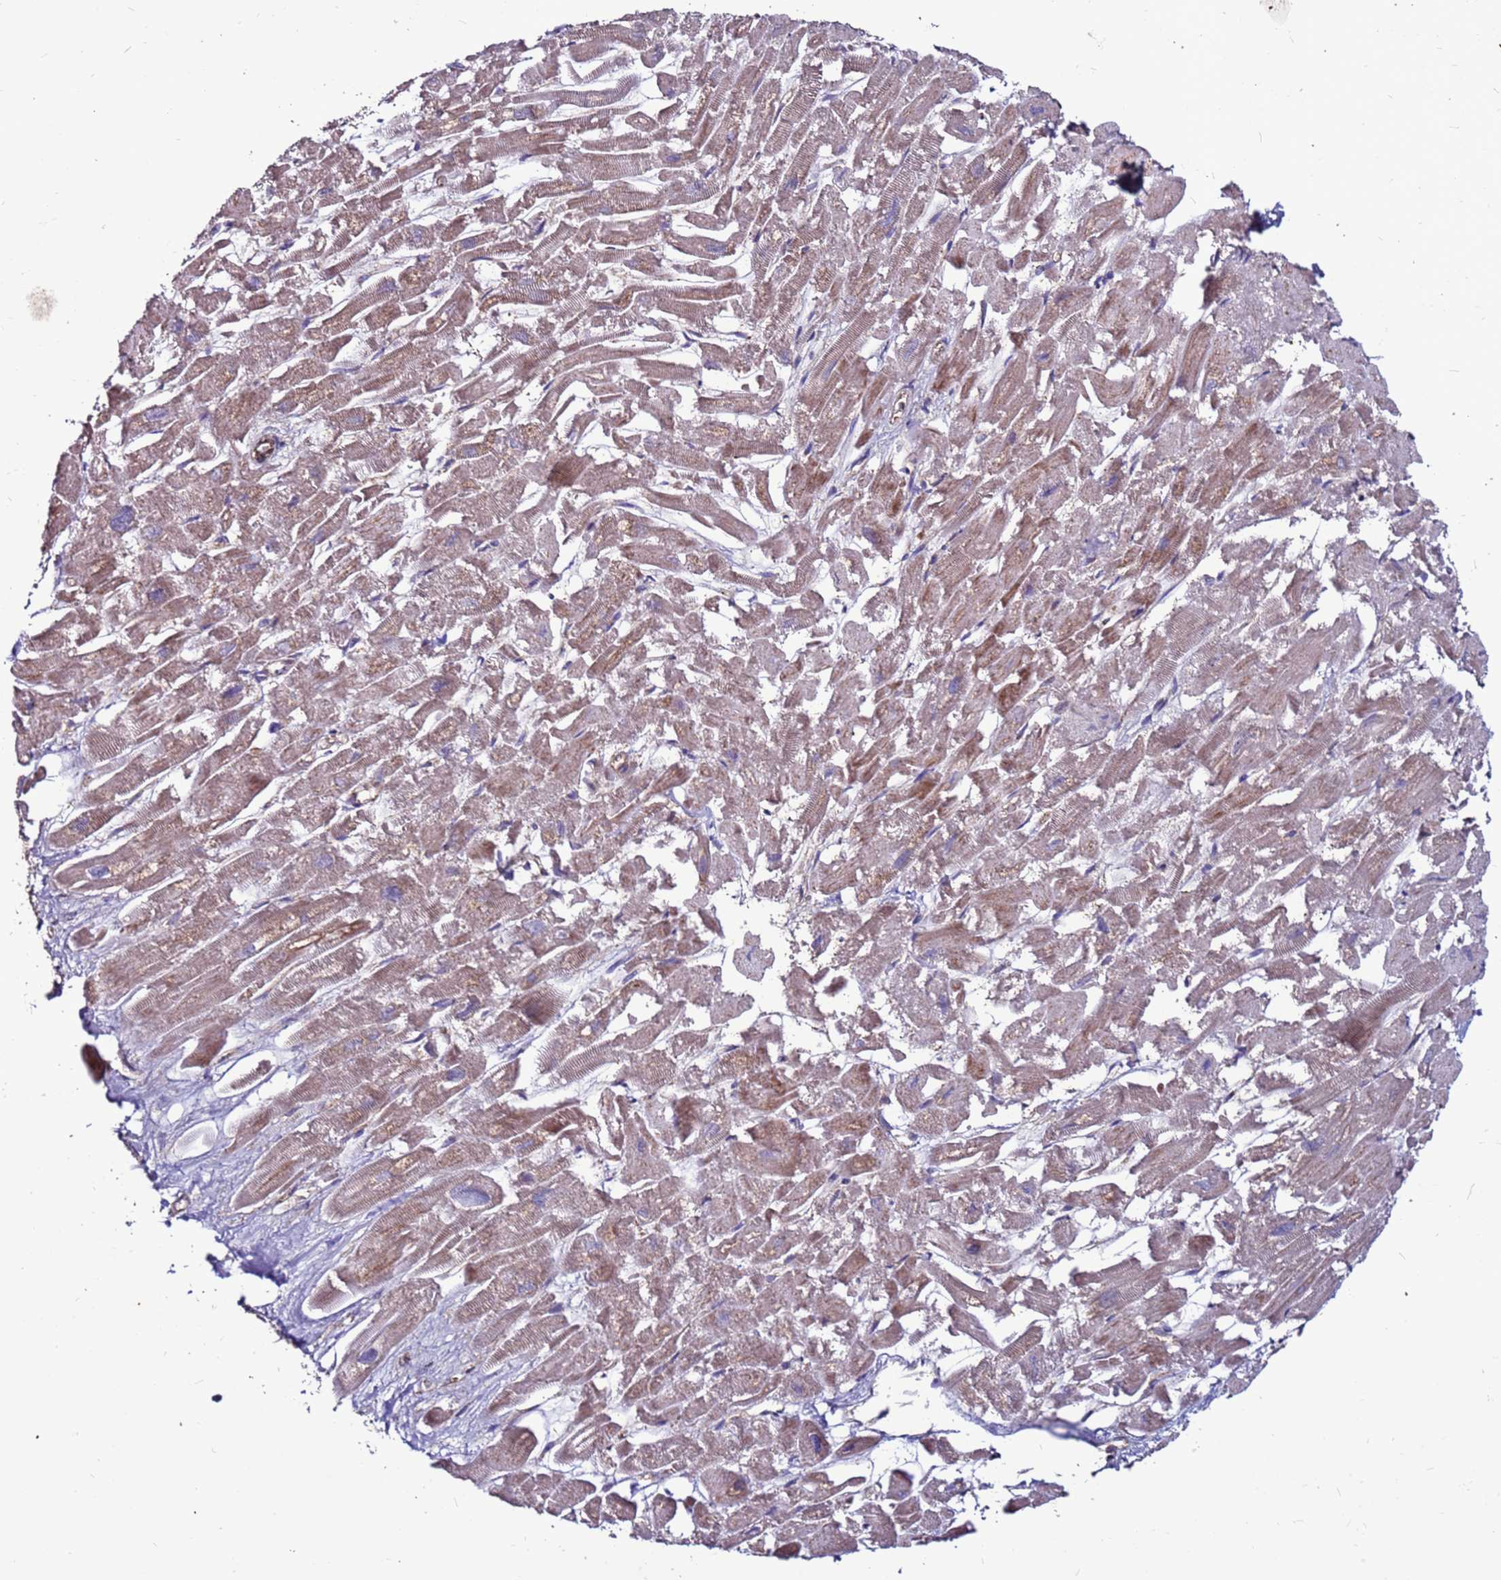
{"staining": {"intensity": "moderate", "quantity": "25%-75%", "location": "cytoplasmic/membranous"}, "tissue": "heart muscle", "cell_type": "Cardiomyocytes", "image_type": "normal", "snomed": [{"axis": "morphology", "description": "Normal tissue, NOS"}, {"axis": "topography", "description": "Heart"}], "caption": "Immunohistochemical staining of normal human heart muscle exhibits moderate cytoplasmic/membranous protein expression in approximately 25%-75% of cardiomyocytes.", "gene": "NRN1L", "patient": {"sex": "male", "age": 54}}